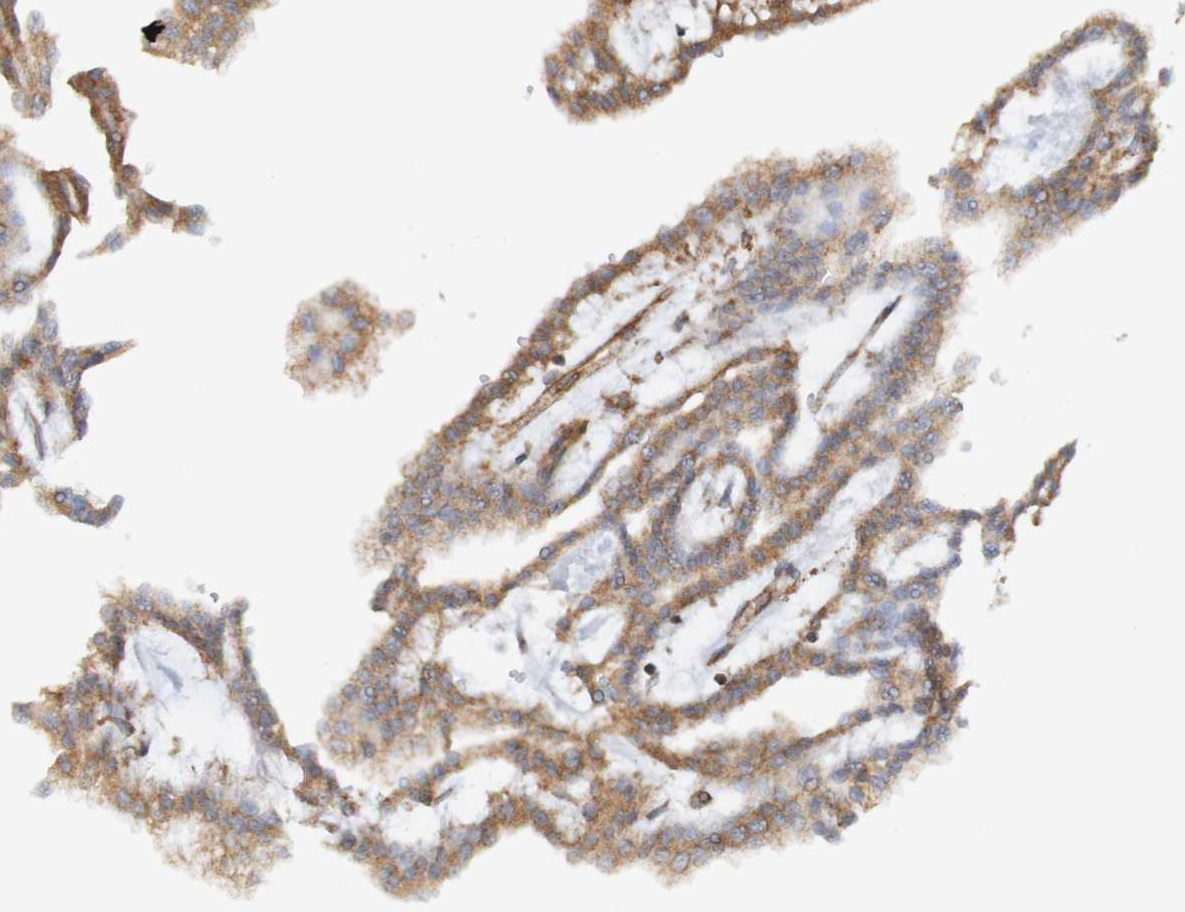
{"staining": {"intensity": "moderate", "quantity": ">75%", "location": "cytoplasmic/membranous"}, "tissue": "renal cancer", "cell_type": "Tumor cells", "image_type": "cancer", "snomed": [{"axis": "morphology", "description": "Adenocarcinoma, NOS"}, {"axis": "topography", "description": "Kidney"}], "caption": "Approximately >75% of tumor cells in renal cancer exhibit moderate cytoplasmic/membranous protein staining as visualized by brown immunohistochemical staining.", "gene": "PDIA3", "patient": {"sex": "male", "age": 63}}